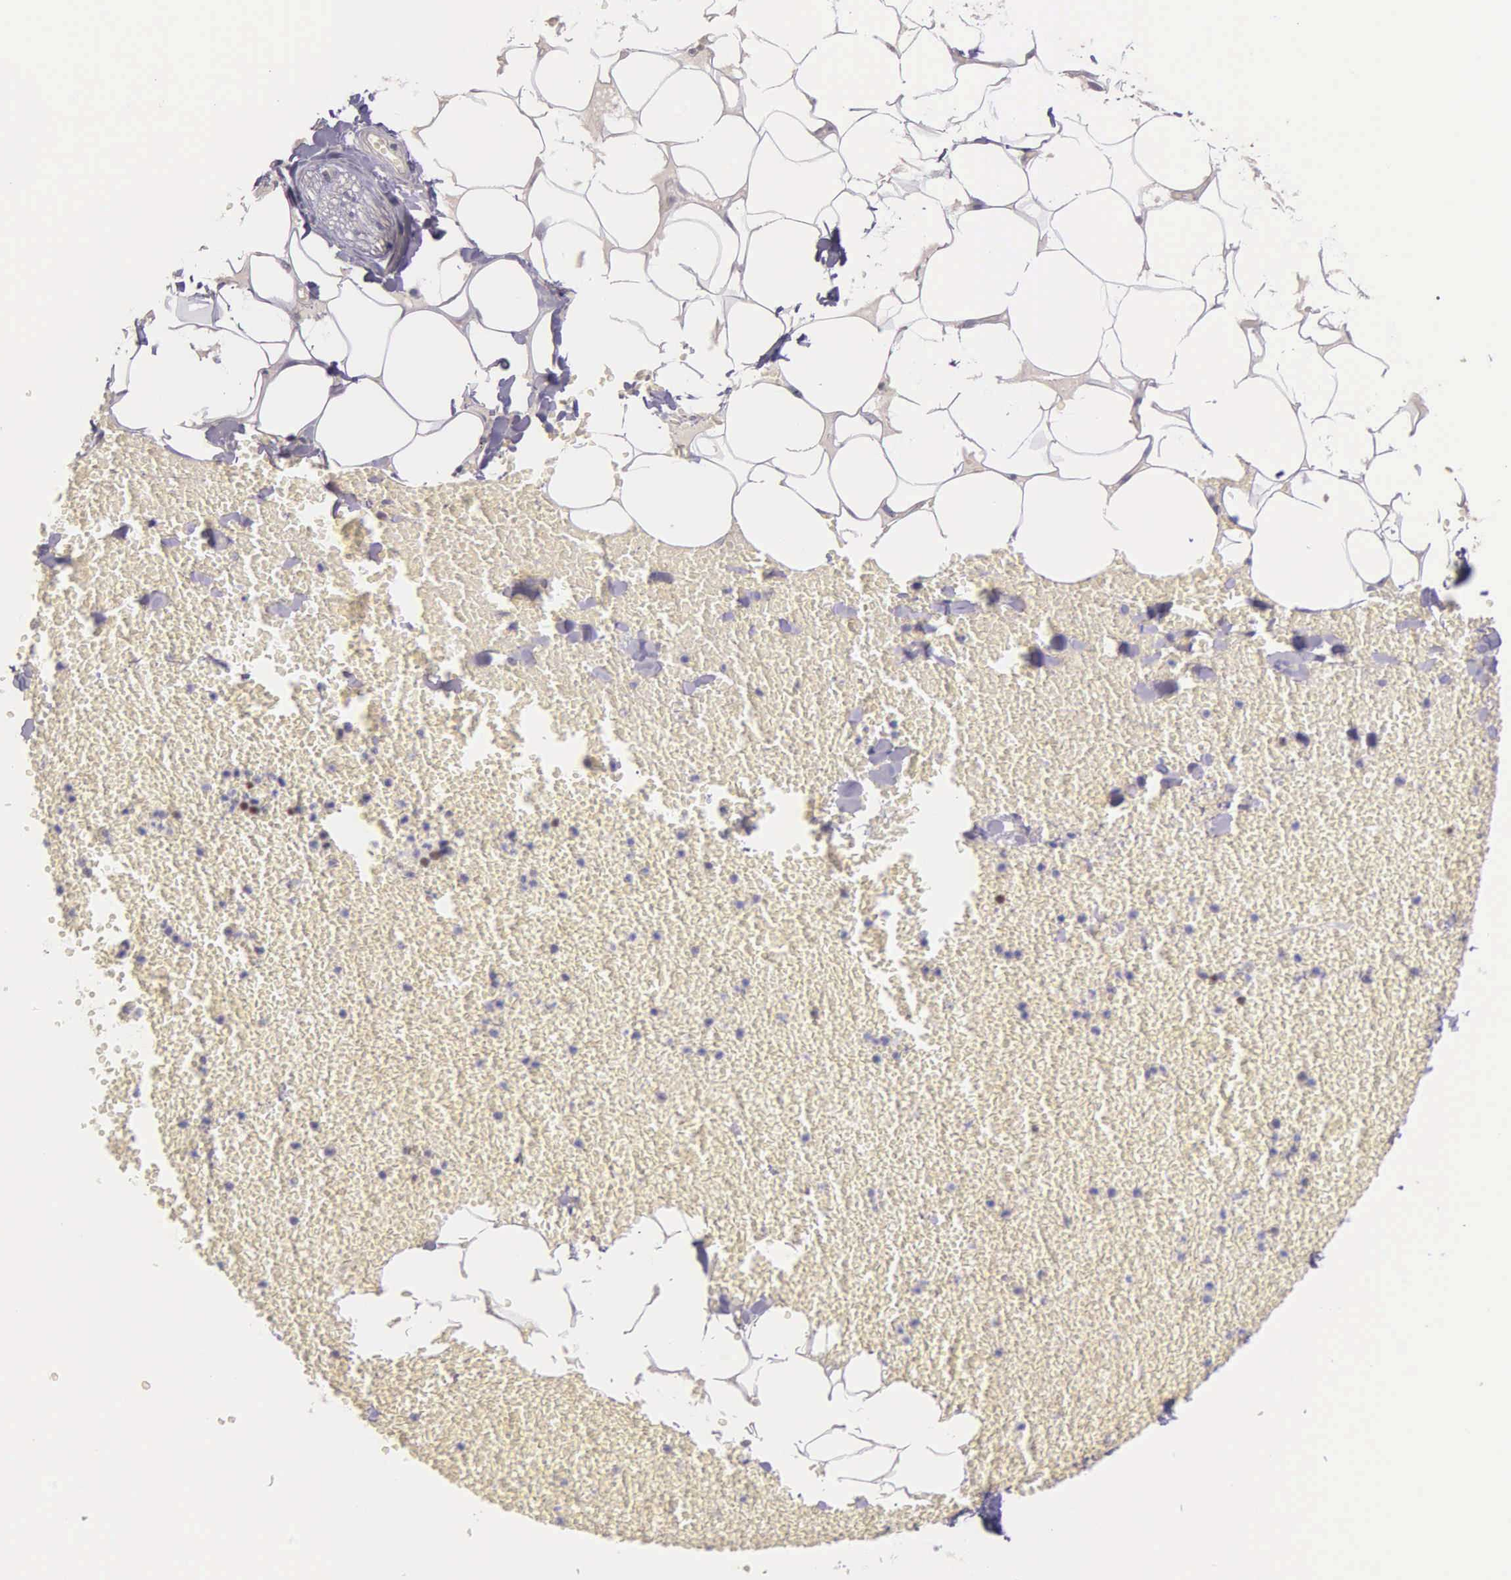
{"staining": {"intensity": "negative", "quantity": "none", "location": "none"}, "tissue": "adipose tissue", "cell_type": "Adipocytes", "image_type": "normal", "snomed": [{"axis": "morphology", "description": "Normal tissue, NOS"}, {"axis": "morphology", "description": "Inflammation, NOS"}, {"axis": "topography", "description": "Lymph node"}, {"axis": "topography", "description": "Peripheral nerve tissue"}], "caption": "Immunohistochemistry (IHC) micrograph of unremarkable adipose tissue: human adipose tissue stained with DAB exhibits no significant protein expression in adipocytes.", "gene": "MCM5", "patient": {"sex": "male", "age": 52}}